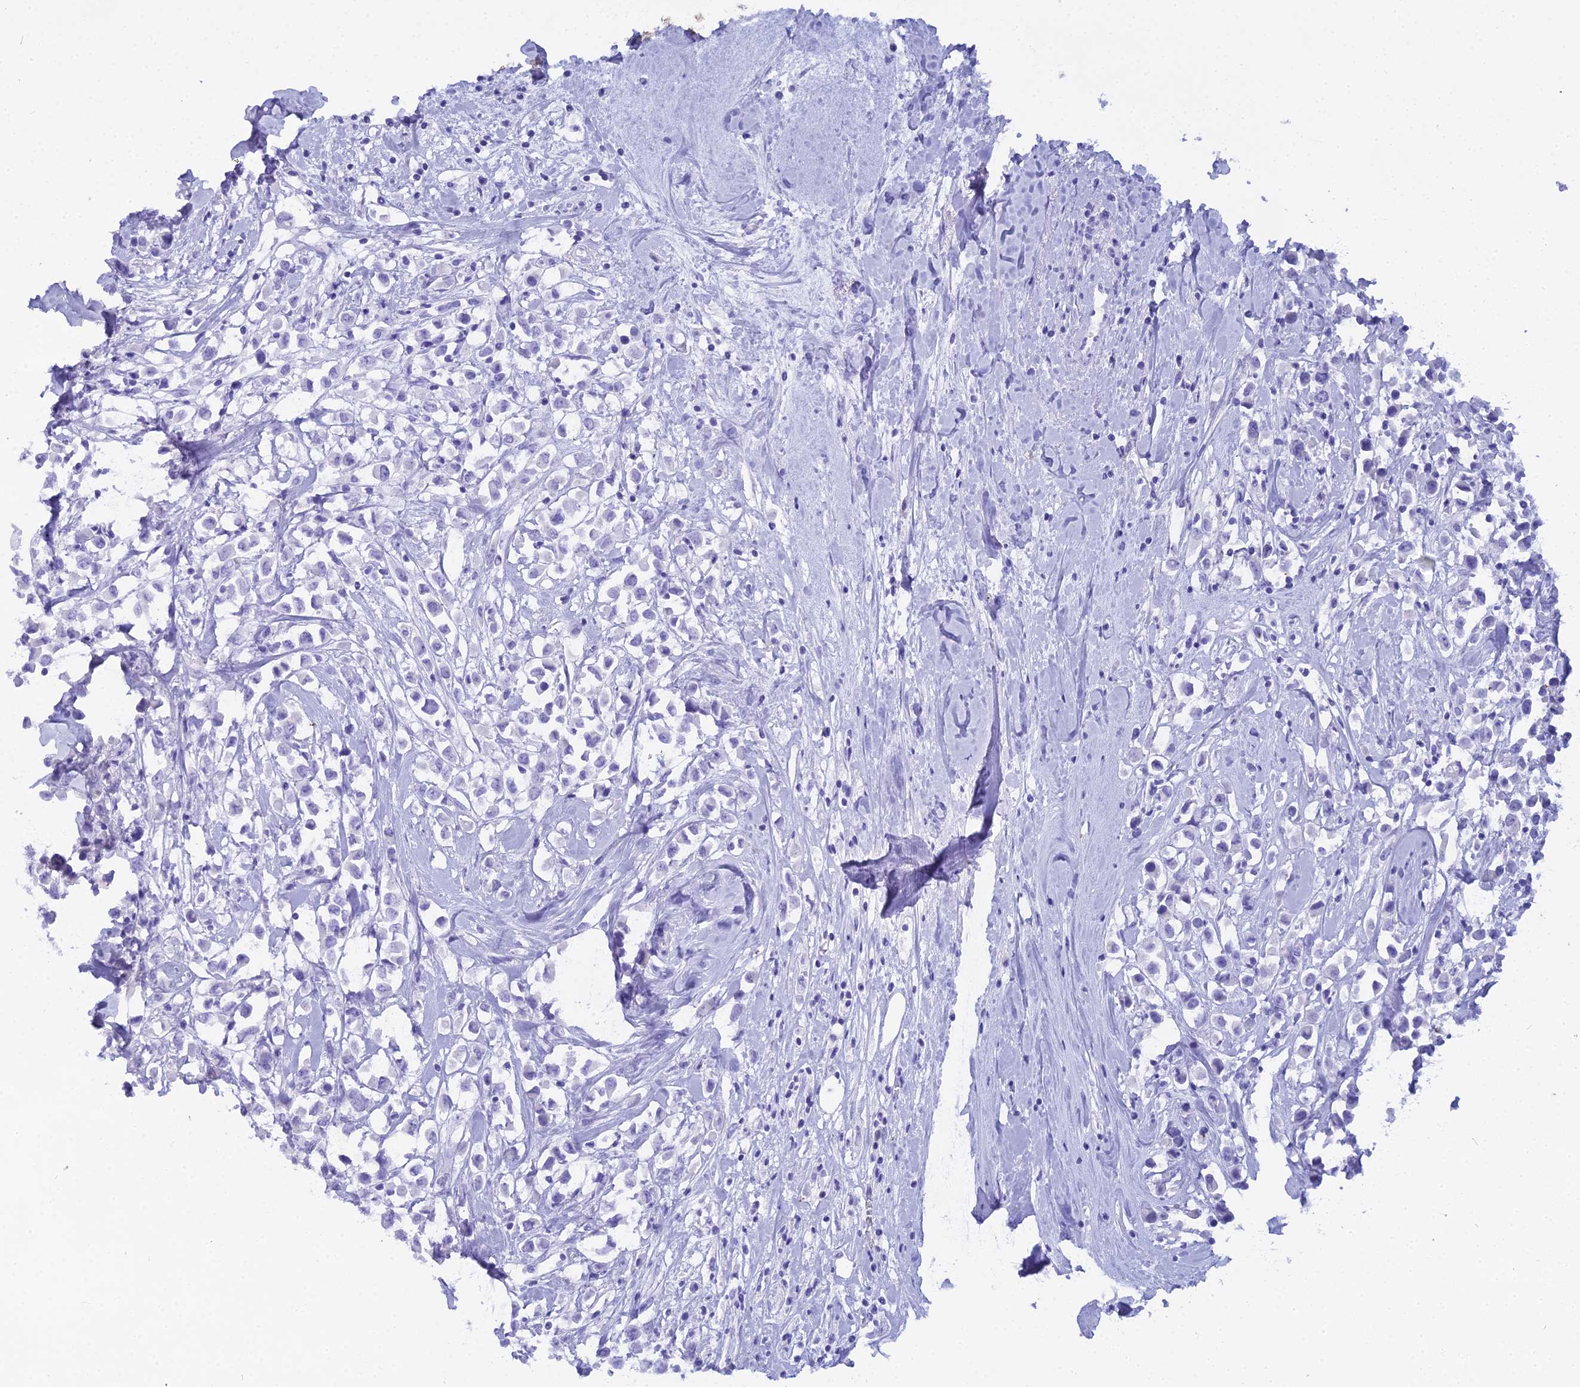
{"staining": {"intensity": "negative", "quantity": "none", "location": "none"}, "tissue": "breast cancer", "cell_type": "Tumor cells", "image_type": "cancer", "snomed": [{"axis": "morphology", "description": "Duct carcinoma"}, {"axis": "topography", "description": "Breast"}], "caption": "The histopathology image reveals no staining of tumor cells in breast invasive ductal carcinoma. (Immunohistochemistry, brightfield microscopy, high magnification).", "gene": "CGB2", "patient": {"sex": "female", "age": 87}}